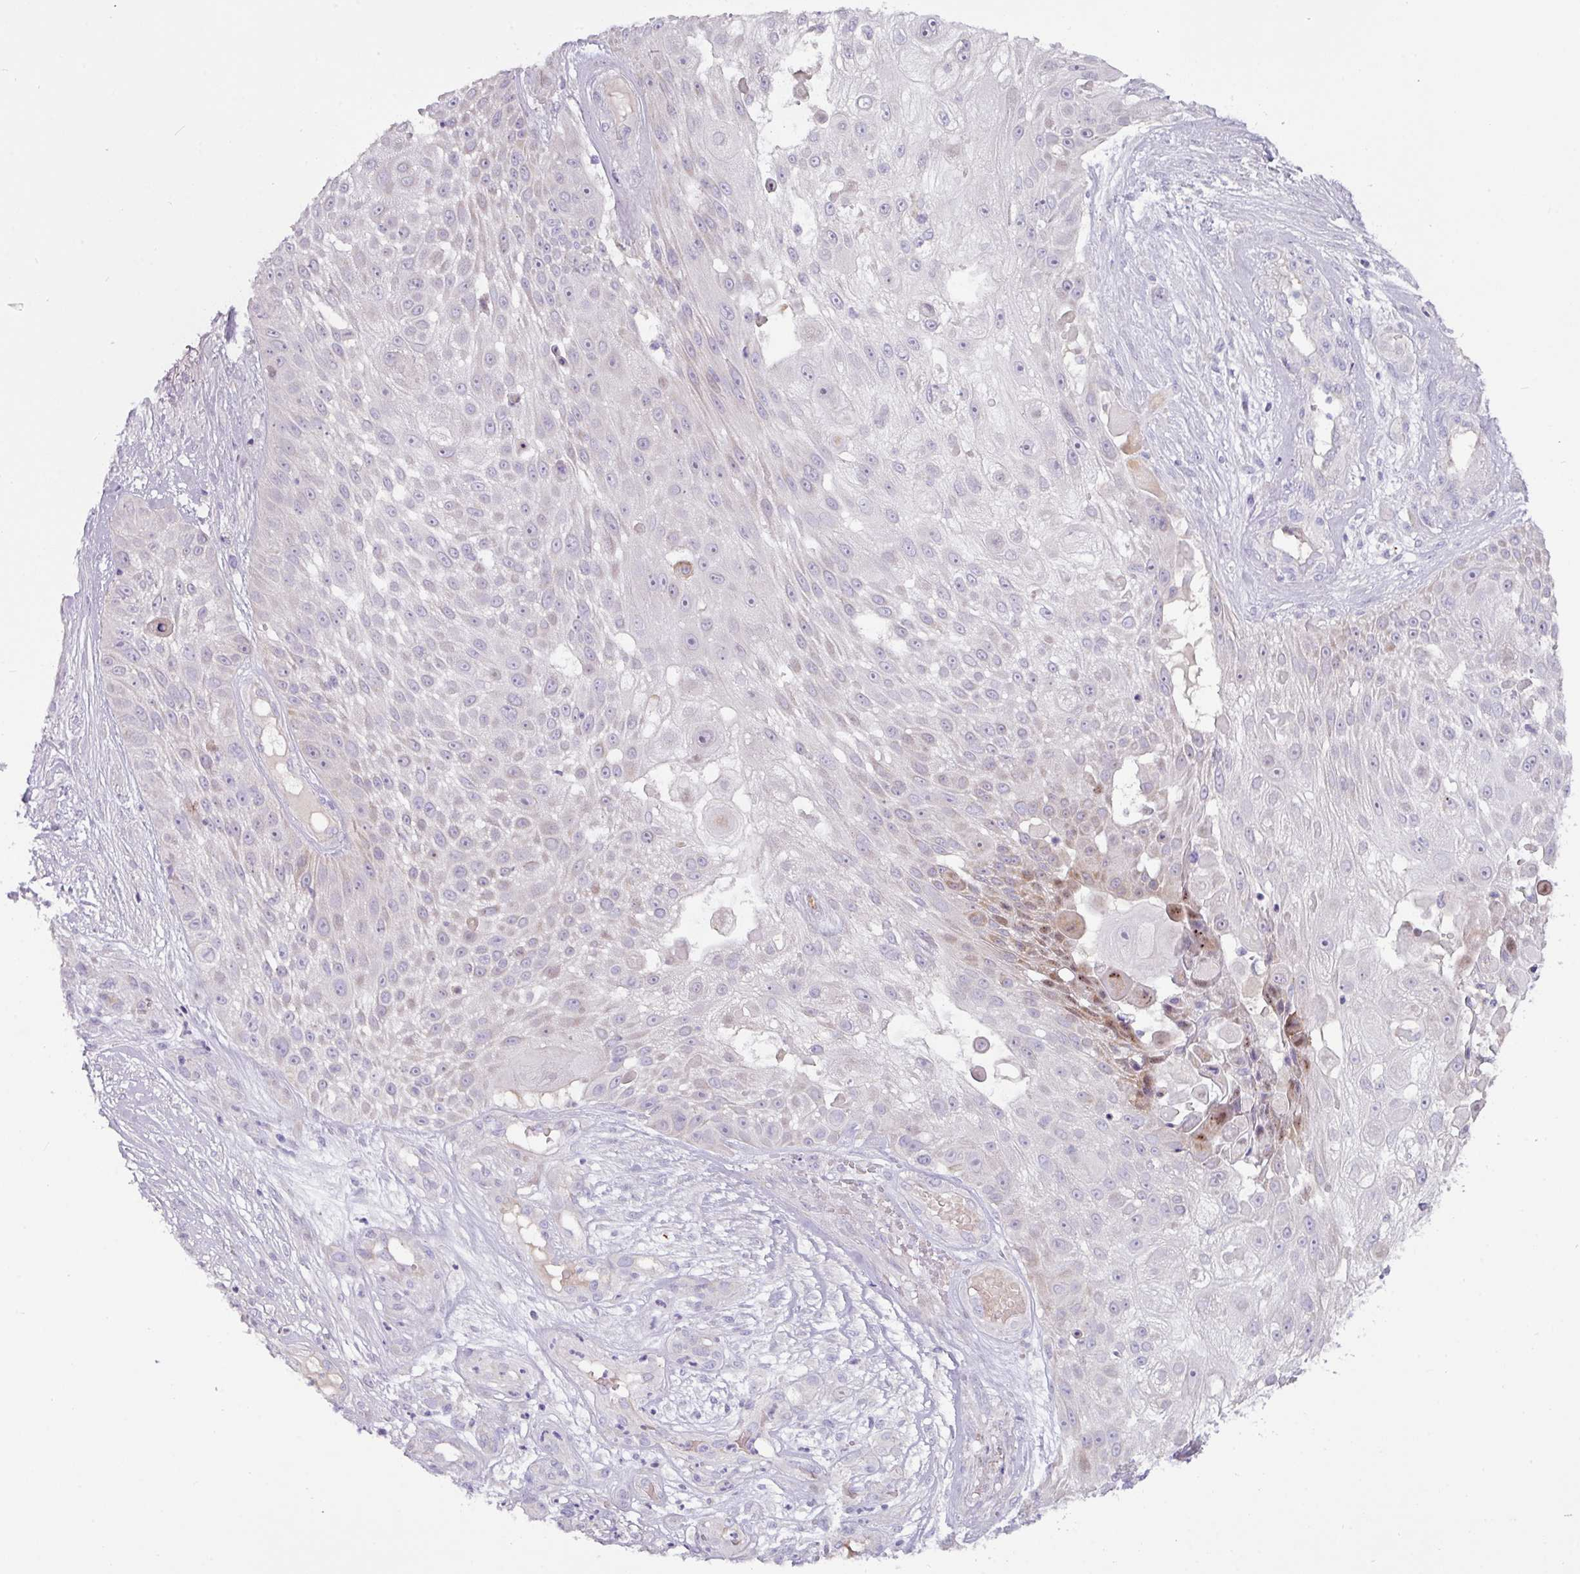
{"staining": {"intensity": "moderate", "quantity": "<25%", "location": "cytoplasmic/membranous"}, "tissue": "skin cancer", "cell_type": "Tumor cells", "image_type": "cancer", "snomed": [{"axis": "morphology", "description": "Squamous cell carcinoma, NOS"}, {"axis": "topography", "description": "Skin"}], "caption": "This photomicrograph exhibits immunohistochemistry staining of human squamous cell carcinoma (skin), with low moderate cytoplasmic/membranous positivity in about <25% of tumor cells.", "gene": "RGS16", "patient": {"sex": "female", "age": 86}}